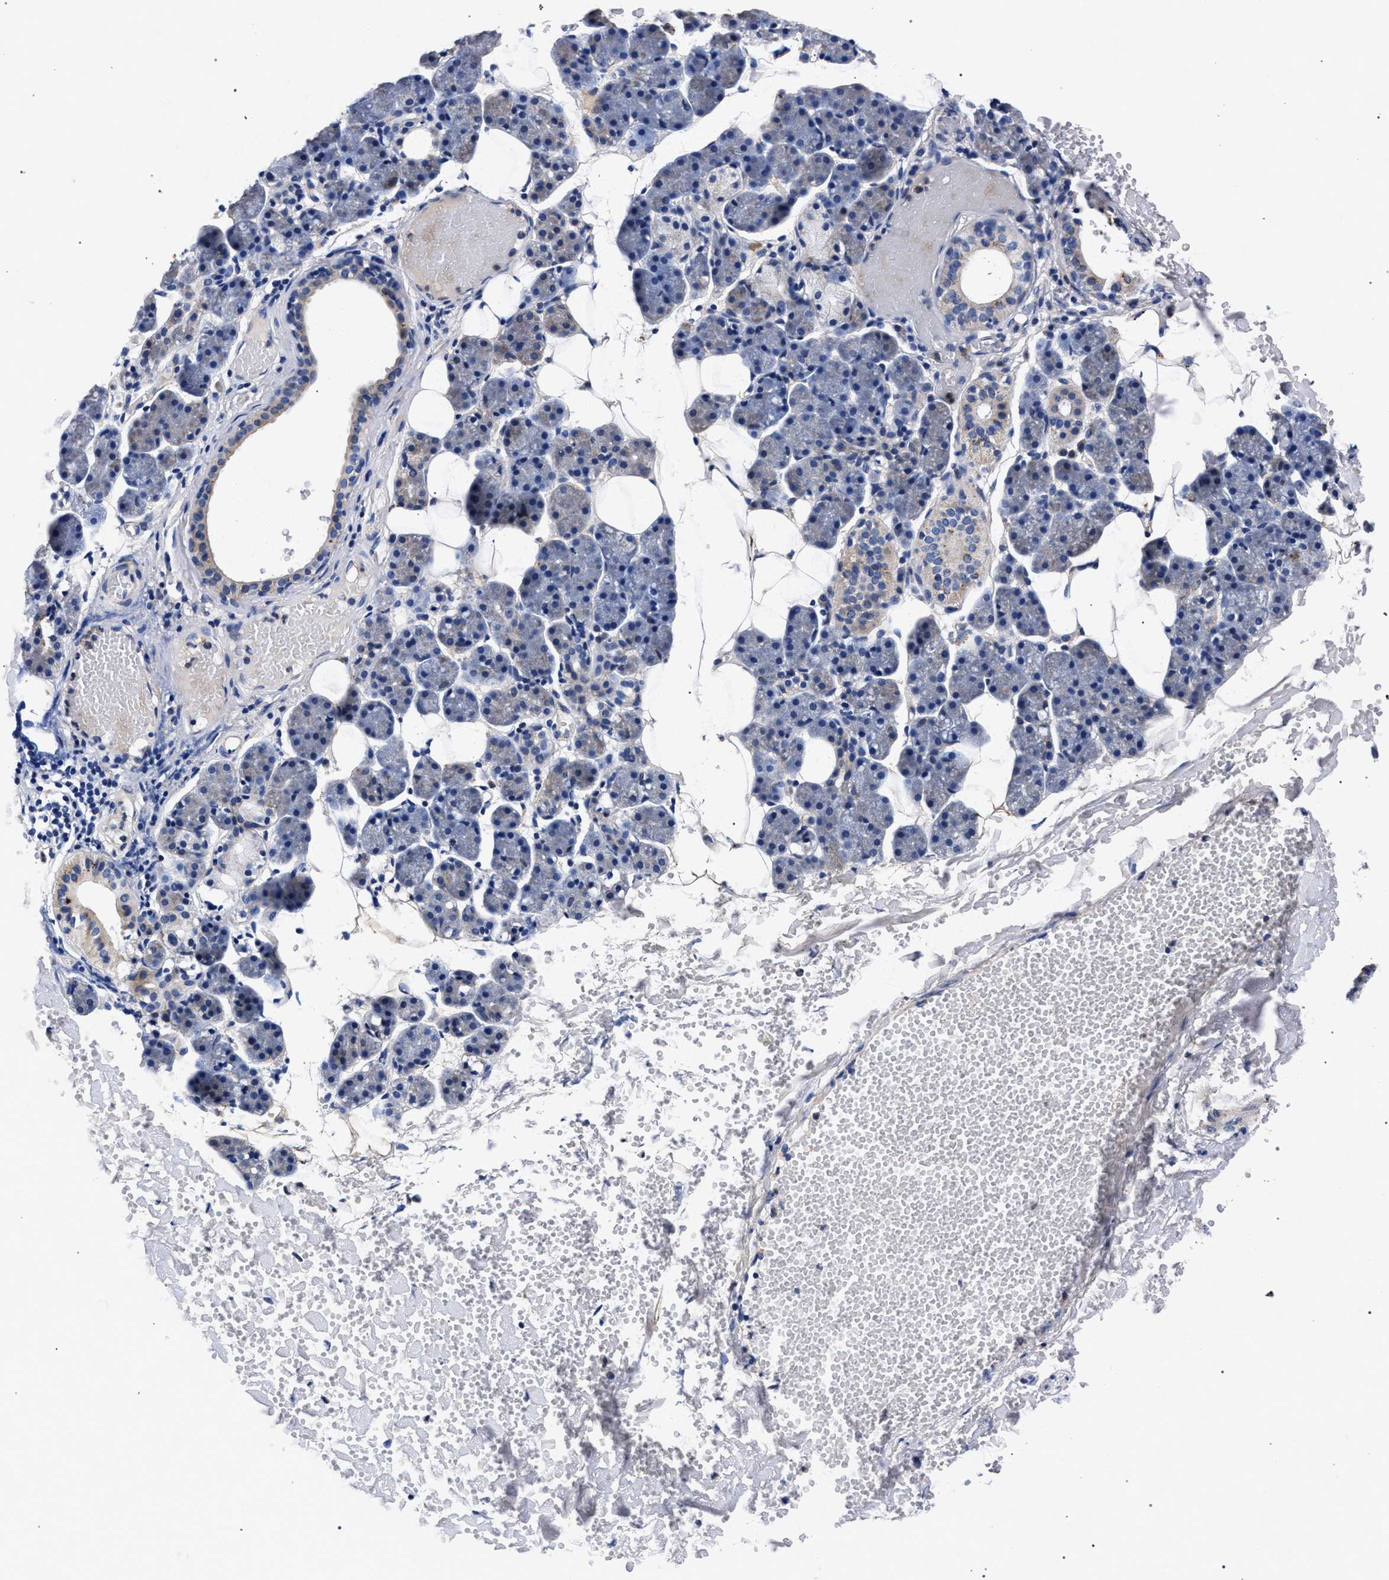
{"staining": {"intensity": "moderate", "quantity": "<25%", "location": "cytoplasmic/membranous"}, "tissue": "salivary gland", "cell_type": "Glandular cells", "image_type": "normal", "snomed": [{"axis": "morphology", "description": "Normal tissue, NOS"}, {"axis": "topography", "description": "Salivary gland"}], "caption": "Immunohistochemical staining of unremarkable human salivary gland displays low levels of moderate cytoplasmic/membranous expression in about <25% of glandular cells. (DAB (3,3'-diaminobenzidine) IHC with brightfield microscopy, high magnification).", "gene": "HSD17B14", "patient": {"sex": "female", "age": 33}}